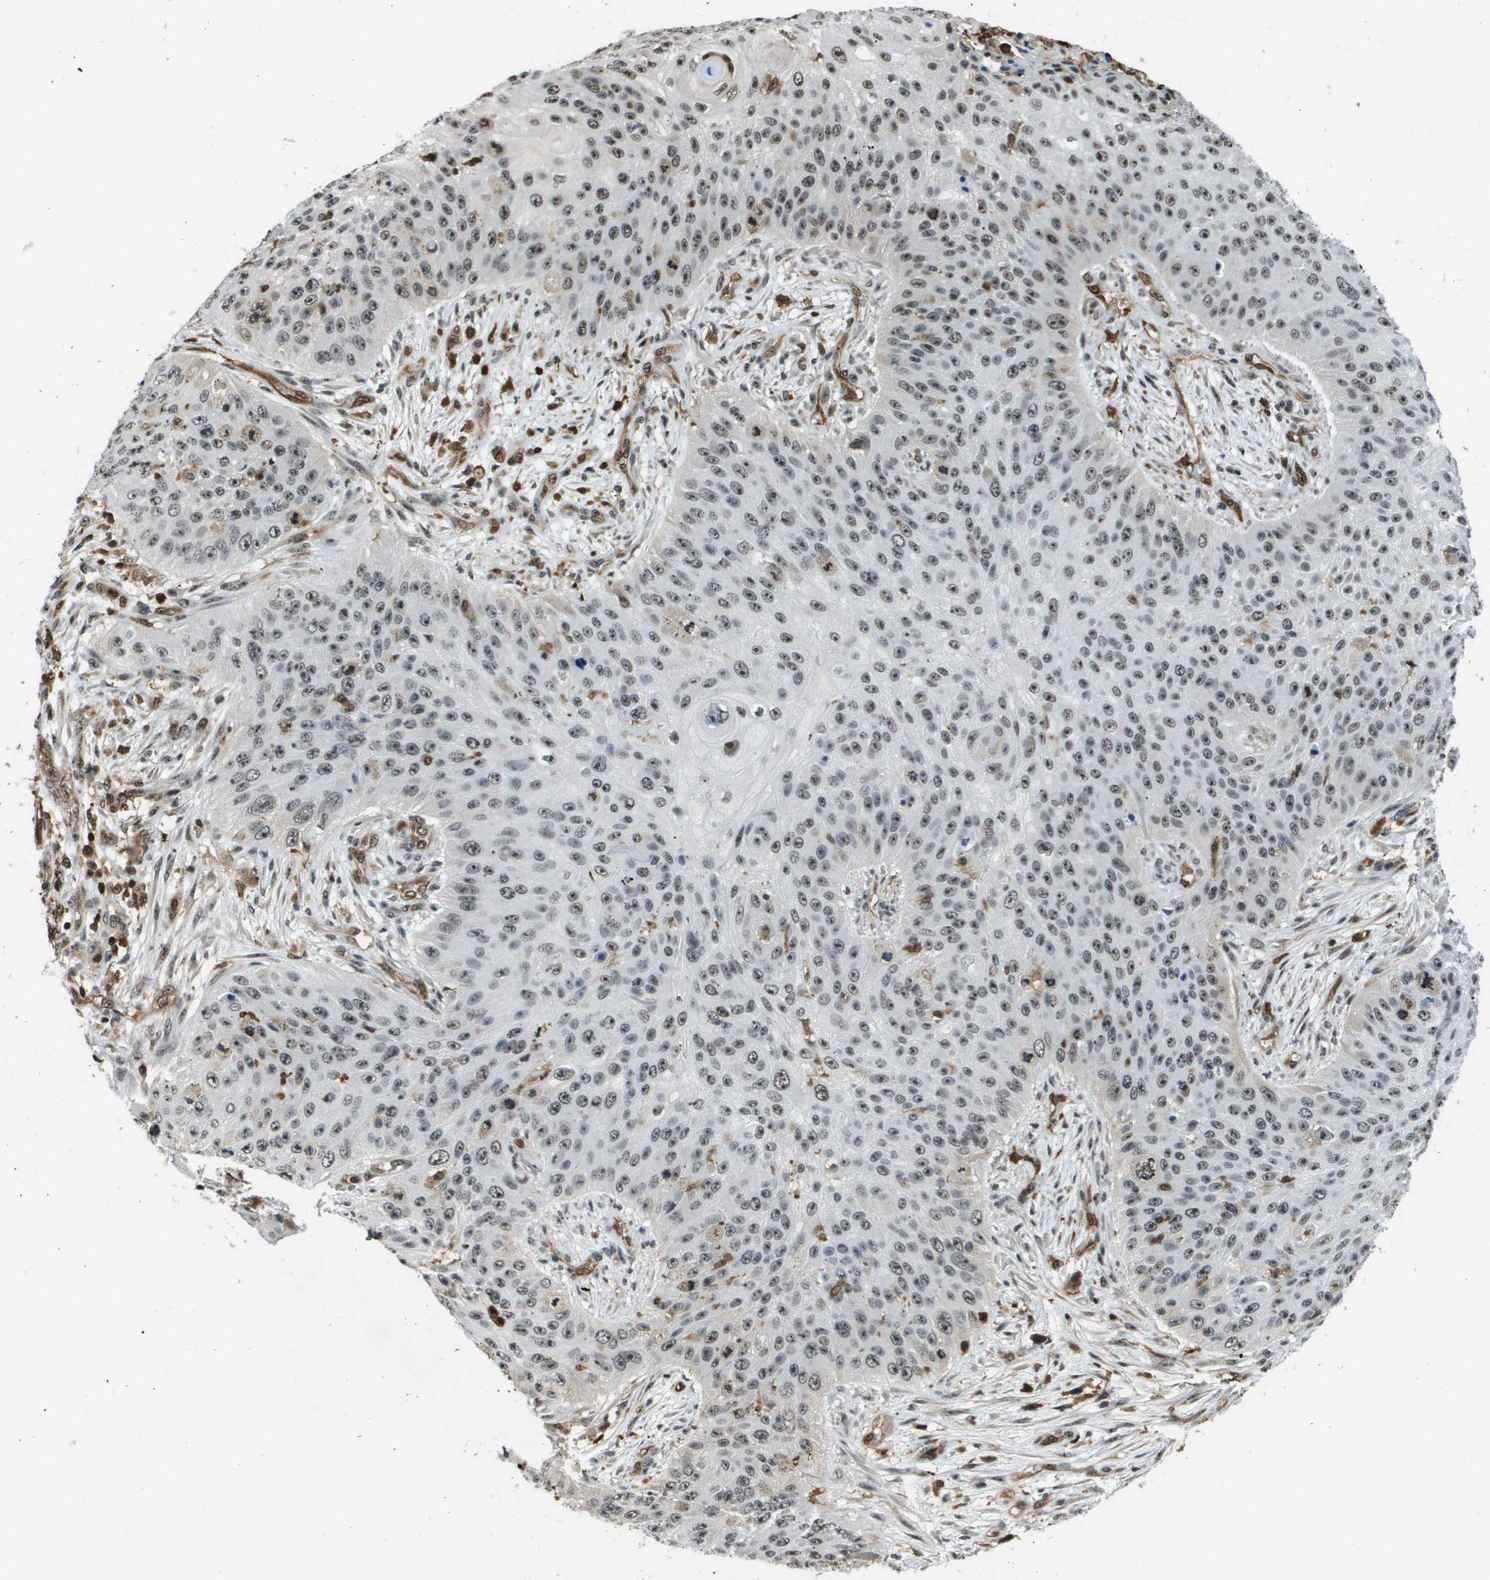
{"staining": {"intensity": "weak", "quantity": ">75%", "location": "nuclear"}, "tissue": "skin cancer", "cell_type": "Tumor cells", "image_type": "cancer", "snomed": [{"axis": "morphology", "description": "Squamous cell carcinoma, NOS"}, {"axis": "topography", "description": "Skin"}], "caption": "A histopathology image of human squamous cell carcinoma (skin) stained for a protein shows weak nuclear brown staining in tumor cells.", "gene": "EP400", "patient": {"sex": "female", "age": 80}}